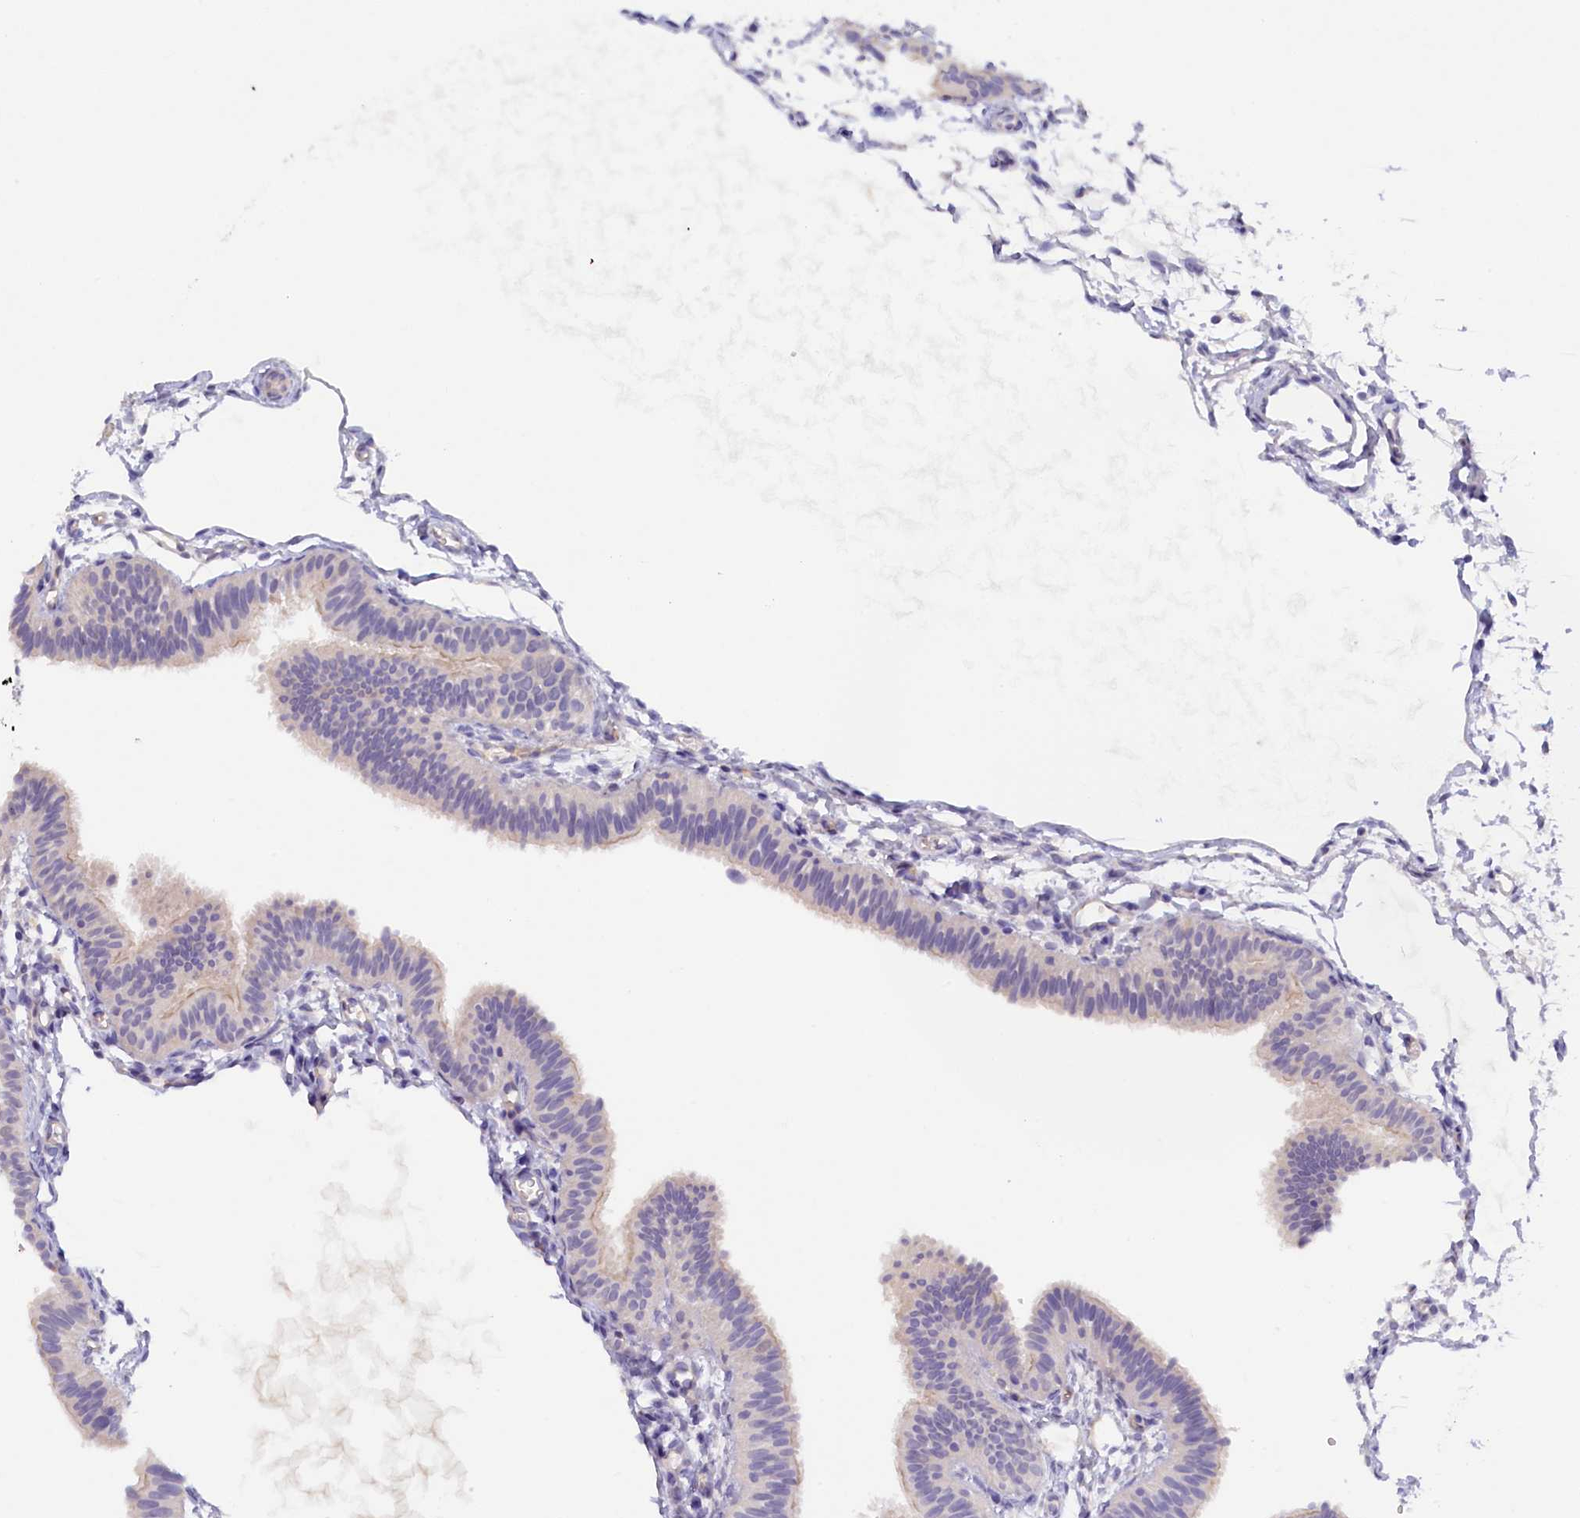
{"staining": {"intensity": "negative", "quantity": "none", "location": "none"}, "tissue": "fallopian tube", "cell_type": "Glandular cells", "image_type": "normal", "snomed": [{"axis": "morphology", "description": "Normal tissue, NOS"}, {"axis": "topography", "description": "Fallopian tube"}], "caption": "A histopathology image of fallopian tube stained for a protein reveals no brown staining in glandular cells. (DAB immunohistochemistry, high magnification).", "gene": "ZSWIM4", "patient": {"sex": "female", "age": 35}}